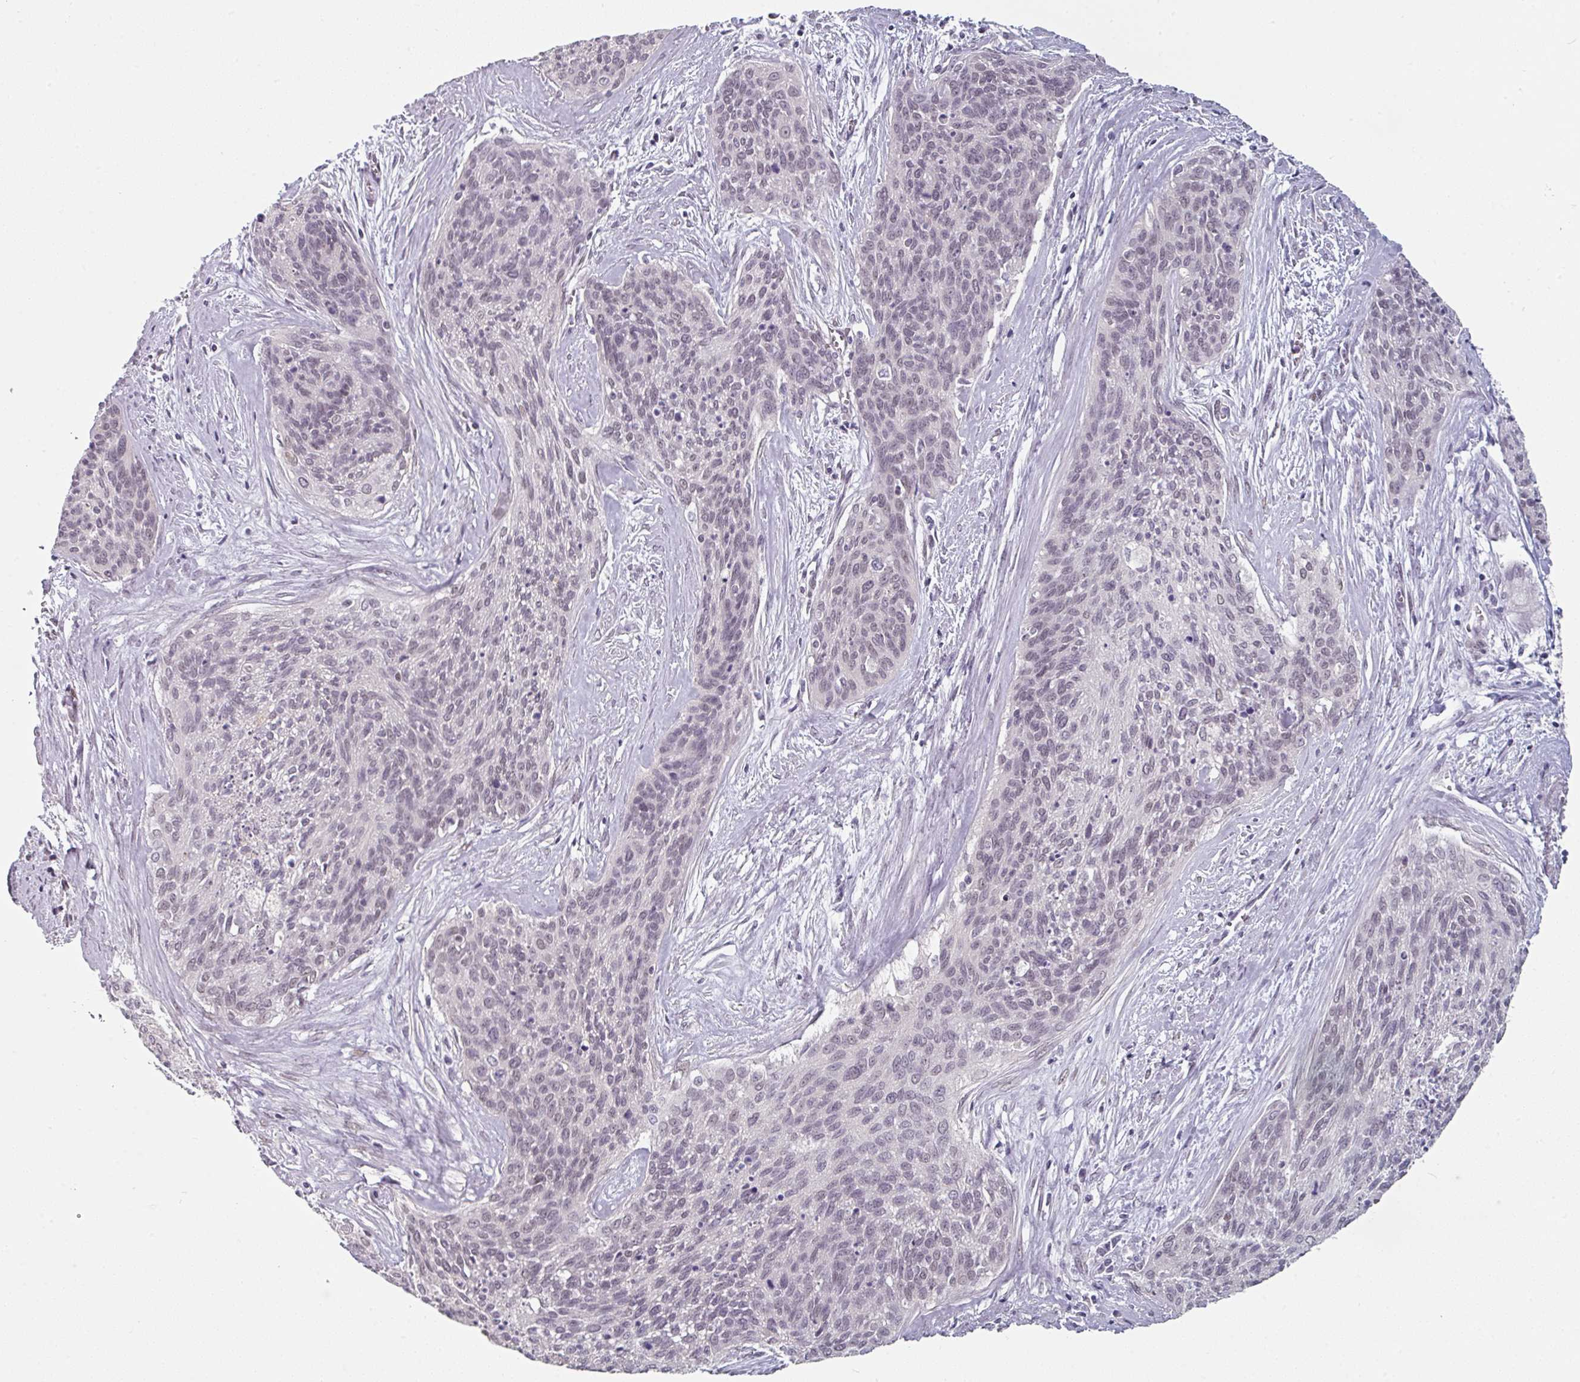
{"staining": {"intensity": "weak", "quantity": "25%-75%", "location": "nuclear"}, "tissue": "cervical cancer", "cell_type": "Tumor cells", "image_type": "cancer", "snomed": [{"axis": "morphology", "description": "Squamous cell carcinoma, NOS"}, {"axis": "topography", "description": "Cervix"}], "caption": "Weak nuclear protein positivity is present in about 25%-75% of tumor cells in cervical cancer. The staining was performed using DAB to visualize the protein expression in brown, while the nuclei were stained in blue with hematoxylin (Magnification: 20x).", "gene": "ELK1", "patient": {"sex": "female", "age": 55}}